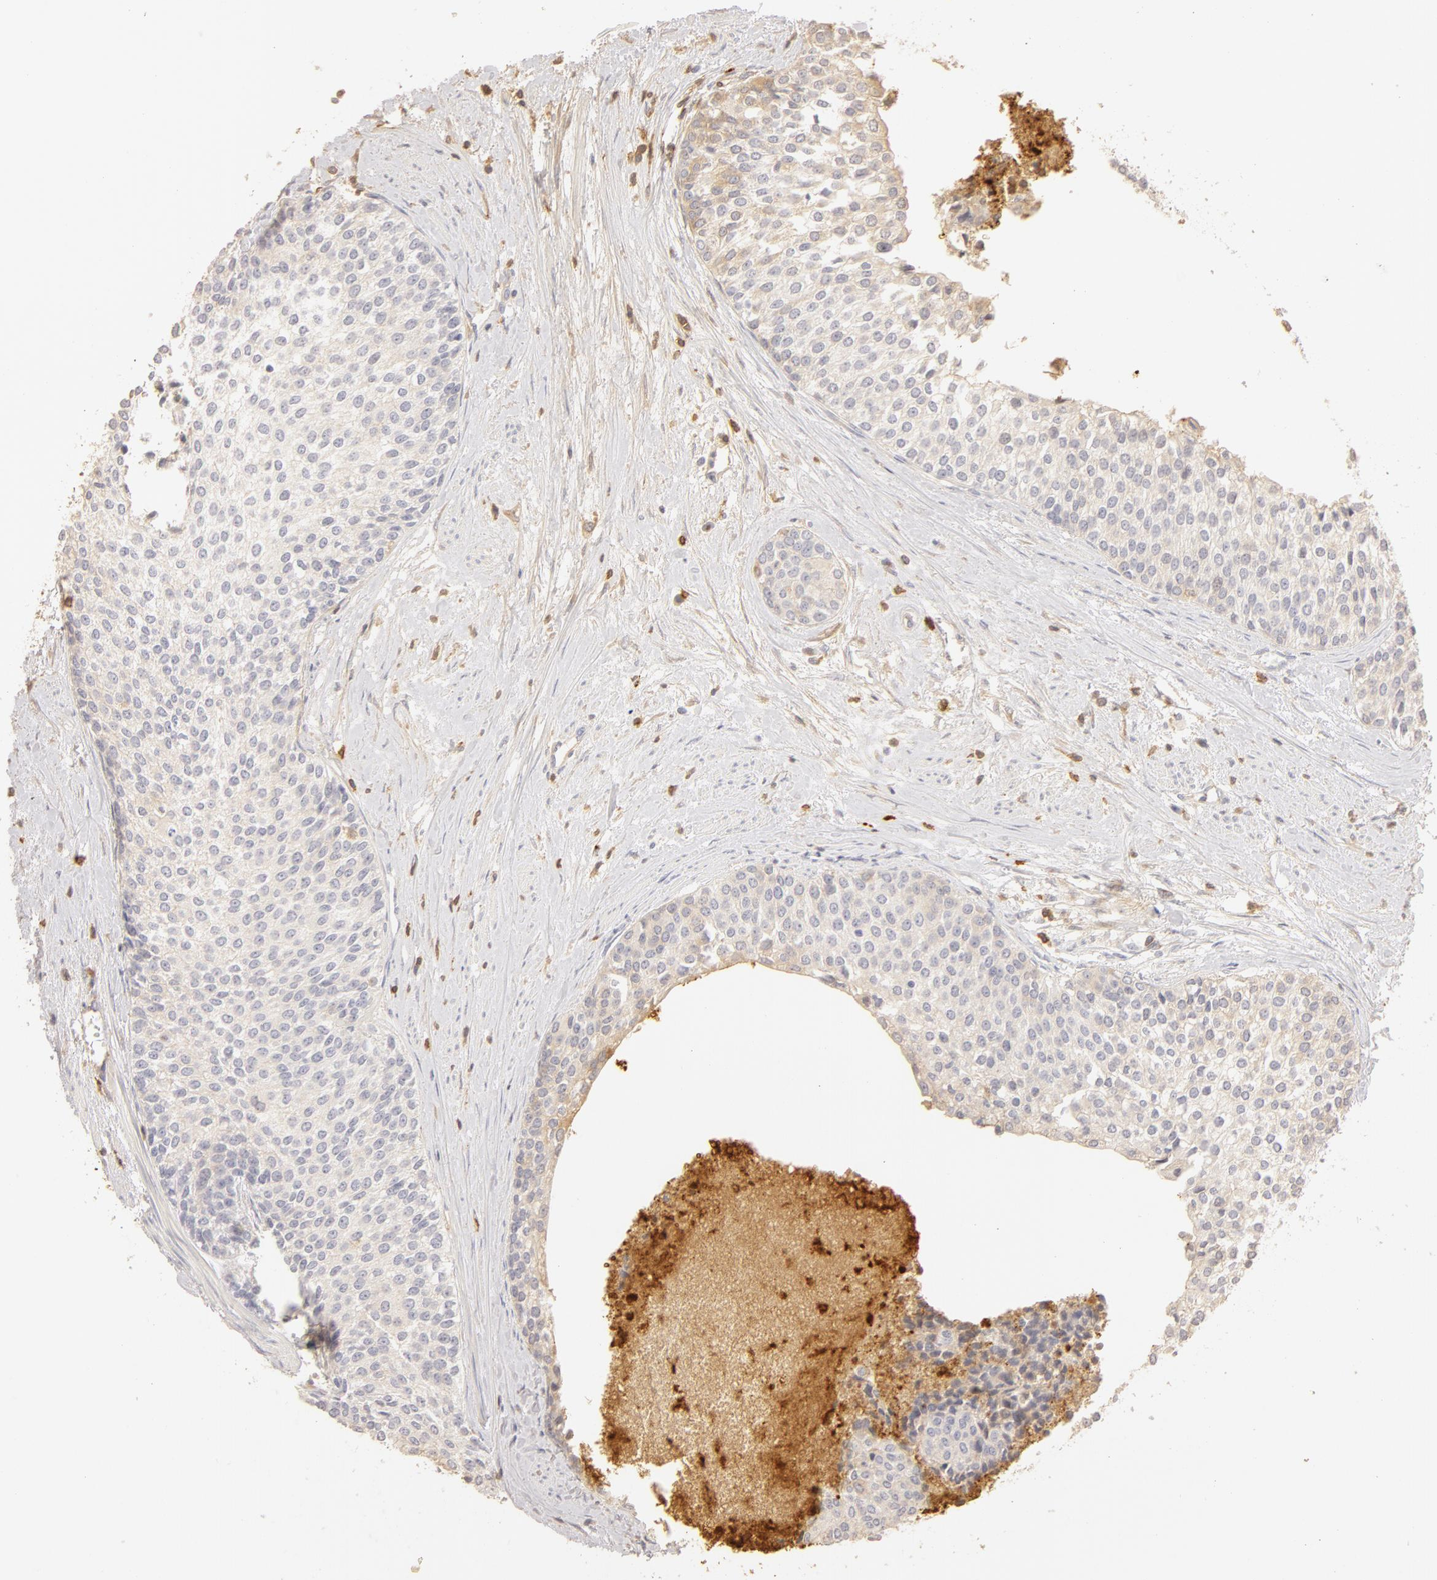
{"staining": {"intensity": "negative", "quantity": "none", "location": "none"}, "tissue": "urothelial cancer", "cell_type": "Tumor cells", "image_type": "cancer", "snomed": [{"axis": "morphology", "description": "Urothelial carcinoma, Low grade"}, {"axis": "topography", "description": "Urinary bladder"}], "caption": "A high-resolution histopathology image shows IHC staining of urothelial carcinoma (low-grade), which shows no significant staining in tumor cells.", "gene": "C1R", "patient": {"sex": "female", "age": 73}}